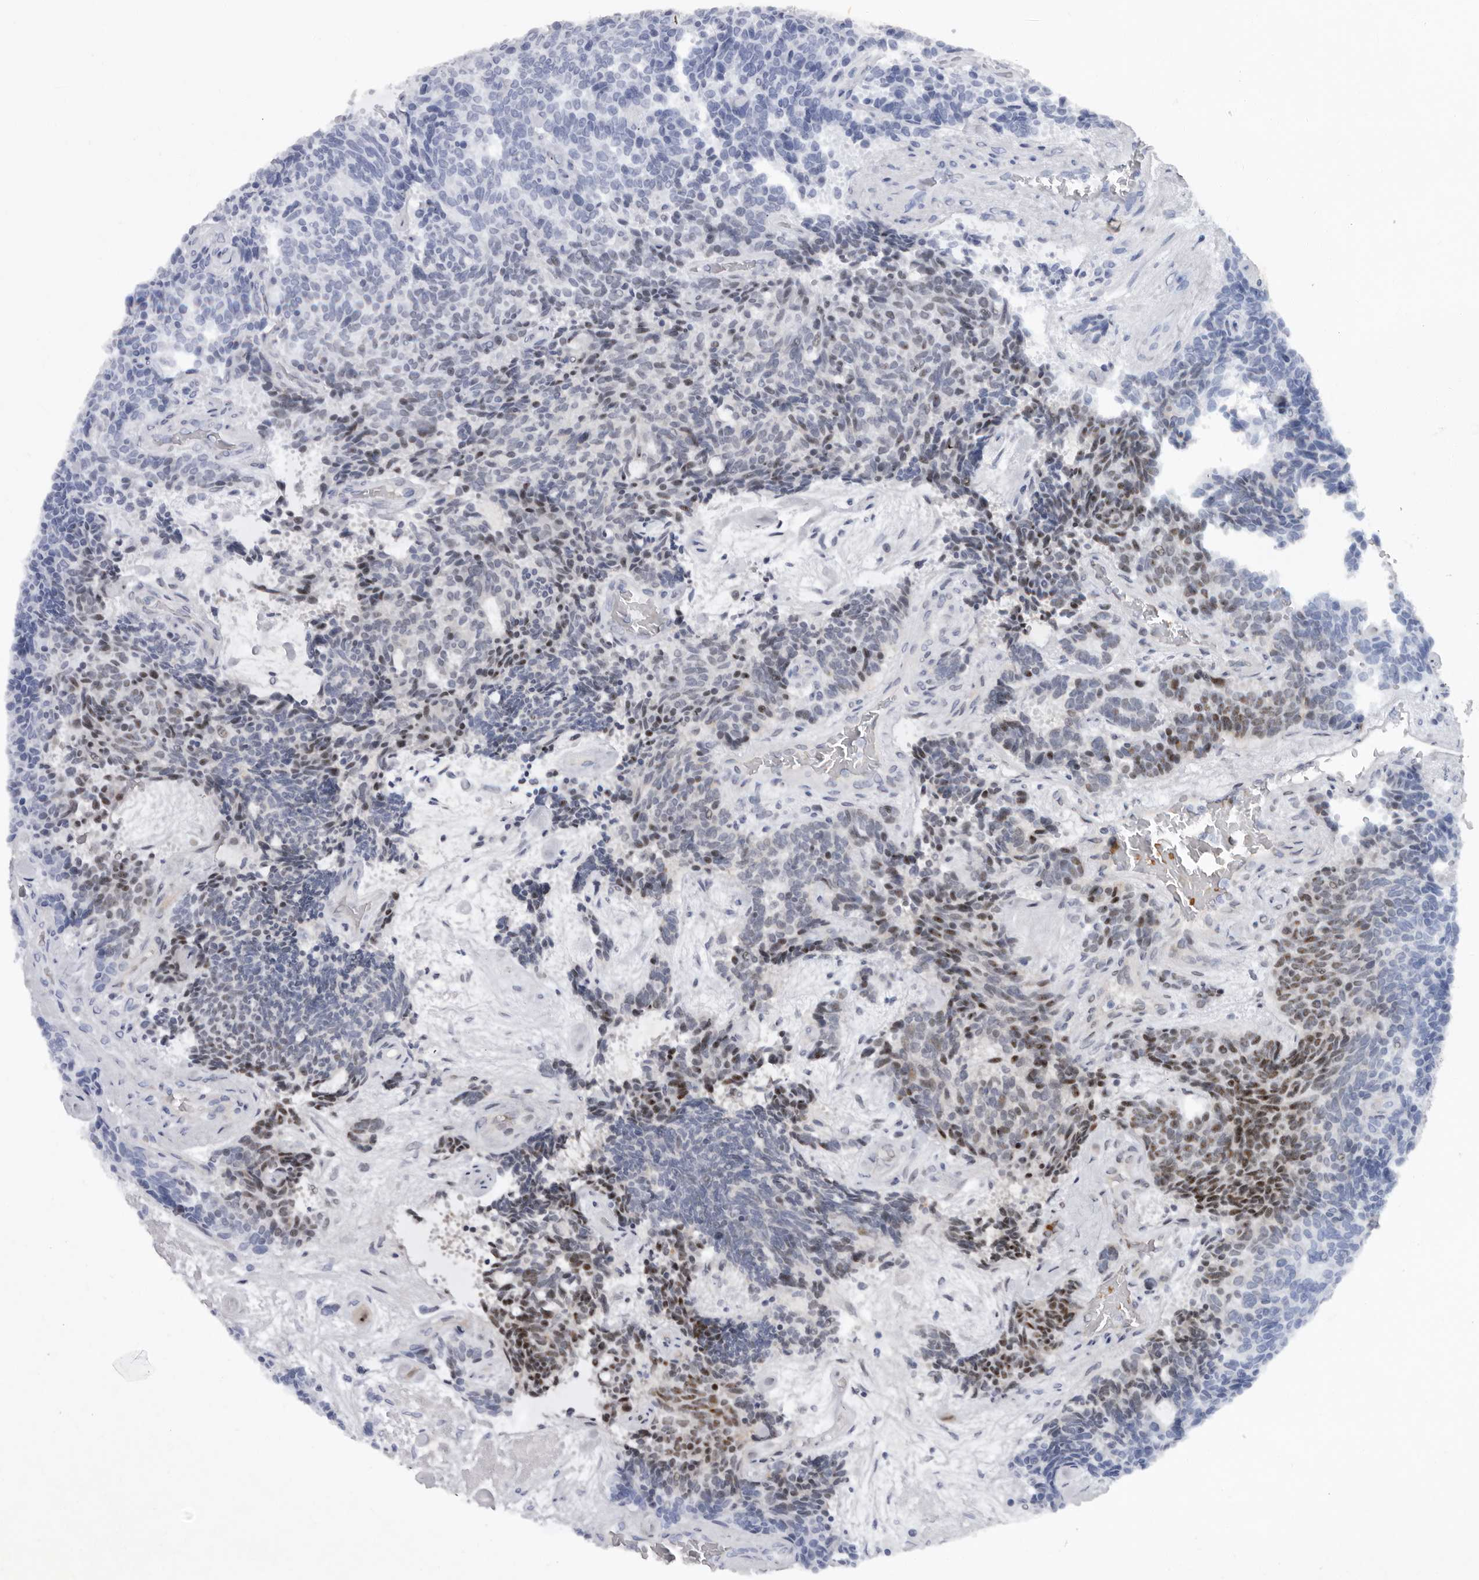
{"staining": {"intensity": "strong", "quantity": "25%-75%", "location": "nuclear"}, "tissue": "carcinoid", "cell_type": "Tumor cells", "image_type": "cancer", "snomed": [{"axis": "morphology", "description": "Carcinoid, malignant, NOS"}, {"axis": "topography", "description": "Pancreas"}], "caption": "A histopathology image of human carcinoid stained for a protein displays strong nuclear brown staining in tumor cells.", "gene": "ABL1", "patient": {"sex": "female", "age": 54}}